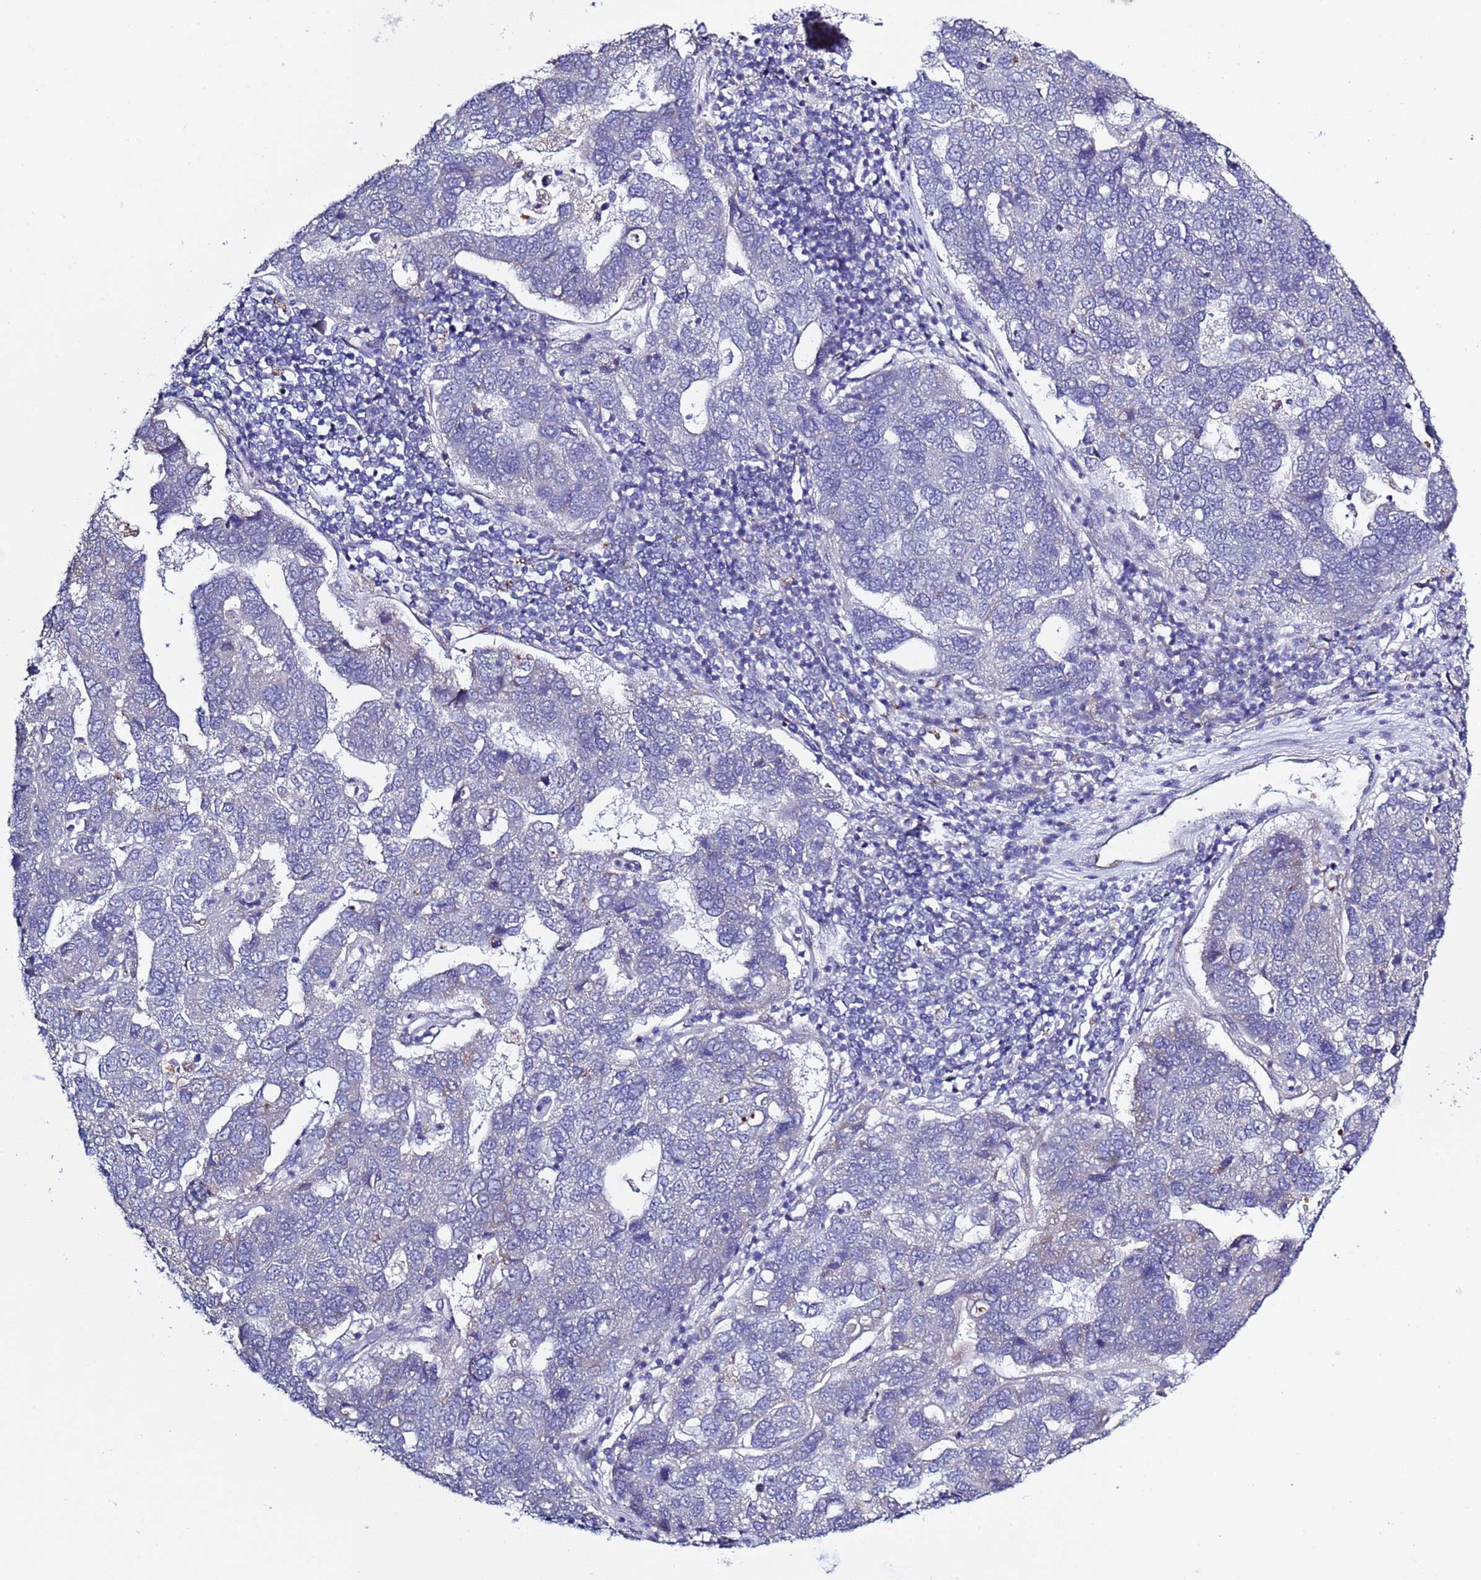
{"staining": {"intensity": "negative", "quantity": "none", "location": "none"}, "tissue": "pancreatic cancer", "cell_type": "Tumor cells", "image_type": "cancer", "snomed": [{"axis": "morphology", "description": "Adenocarcinoma, NOS"}, {"axis": "topography", "description": "Pancreas"}], "caption": "High magnification brightfield microscopy of adenocarcinoma (pancreatic) stained with DAB (3,3'-diaminobenzidine) (brown) and counterstained with hematoxylin (blue): tumor cells show no significant expression. Nuclei are stained in blue.", "gene": "ABHD17B", "patient": {"sex": "female", "age": 61}}